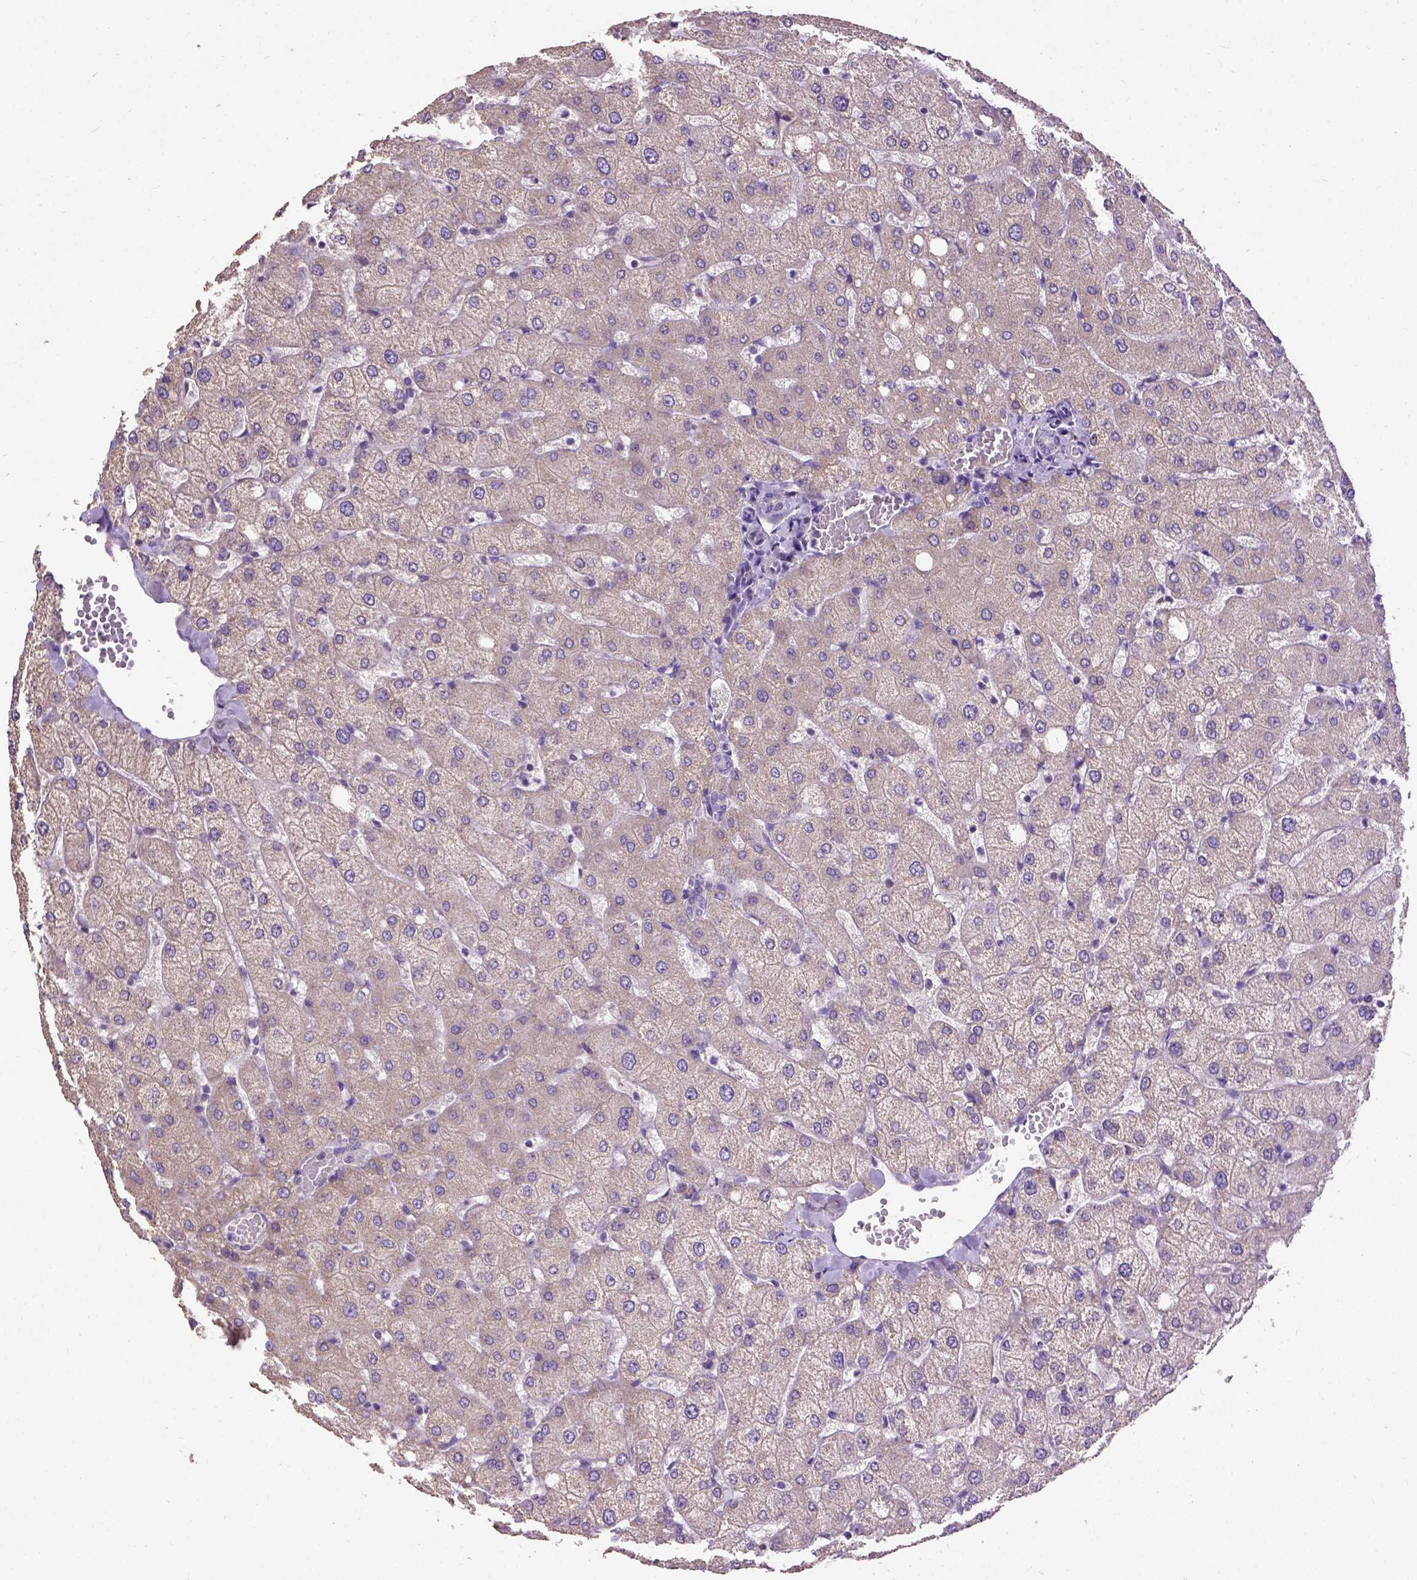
{"staining": {"intensity": "negative", "quantity": "none", "location": "none"}, "tissue": "liver", "cell_type": "Cholangiocytes", "image_type": "normal", "snomed": [{"axis": "morphology", "description": "Normal tissue, NOS"}, {"axis": "topography", "description": "Liver"}], "caption": "IHC photomicrograph of unremarkable liver stained for a protein (brown), which demonstrates no positivity in cholangiocytes. Nuclei are stained in blue.", "gene": "DQX1", "patient": {"sex": "female", "age": 54}}